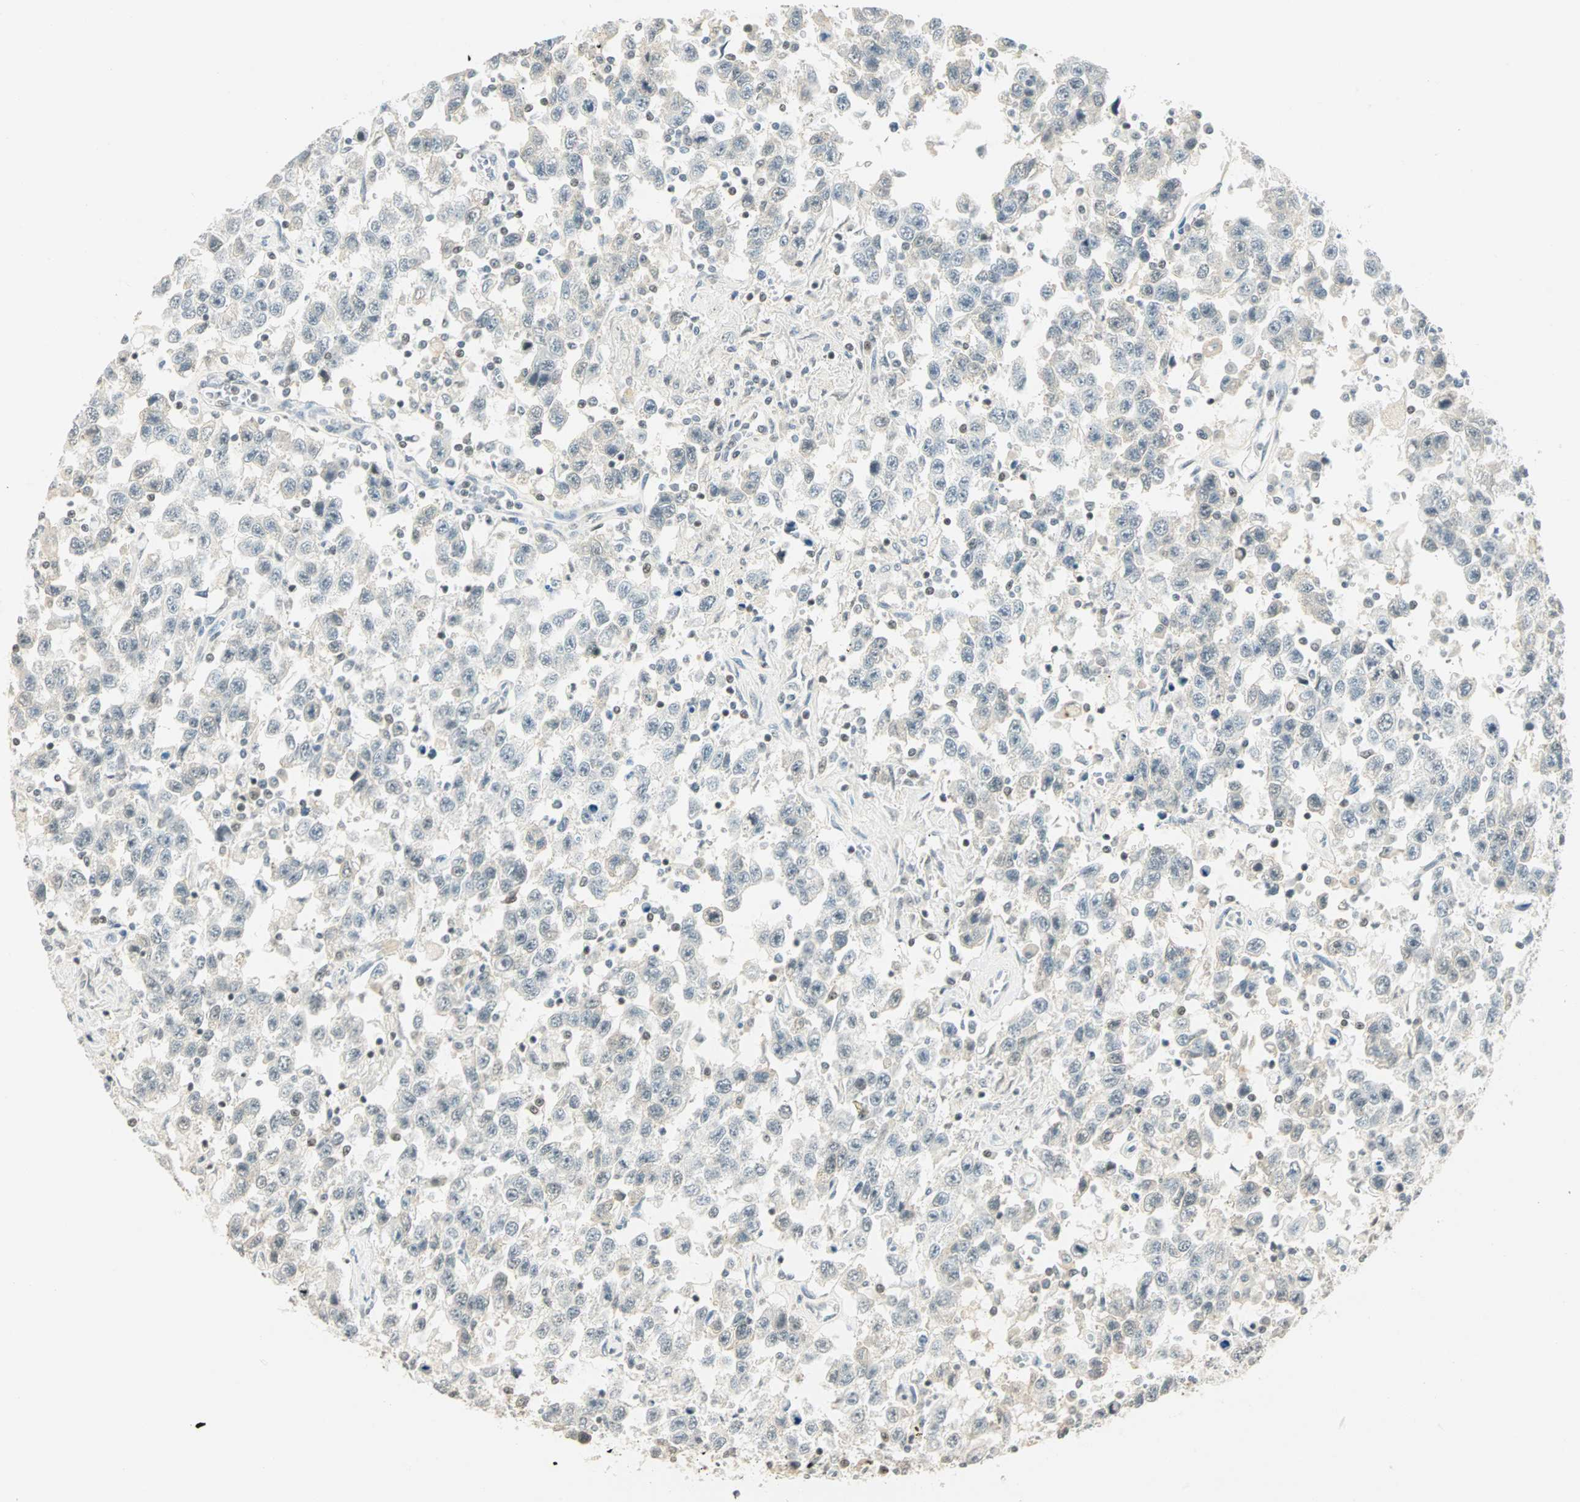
{"staining": {"intensity": "weak", "quantity": "<25%", "location": "nuclear"}, "tissue": "testis cancer", "cell_type": "Tumor cells", "image_type": "cancer", "snomed": [{"axis": "morphology", "description": "Seminoma, NOS"}, {"axis": "topography", "description": "Testis"}], "caption": "Immunohistochemical staining of human testis seminoma exhibits no significant staining in tumor cells. (DAB immunohistochemistry (IHC) with hematoxylin counter stain).", "gene": "SMAD3", "patient": {"sex": "male", "age": 41}}